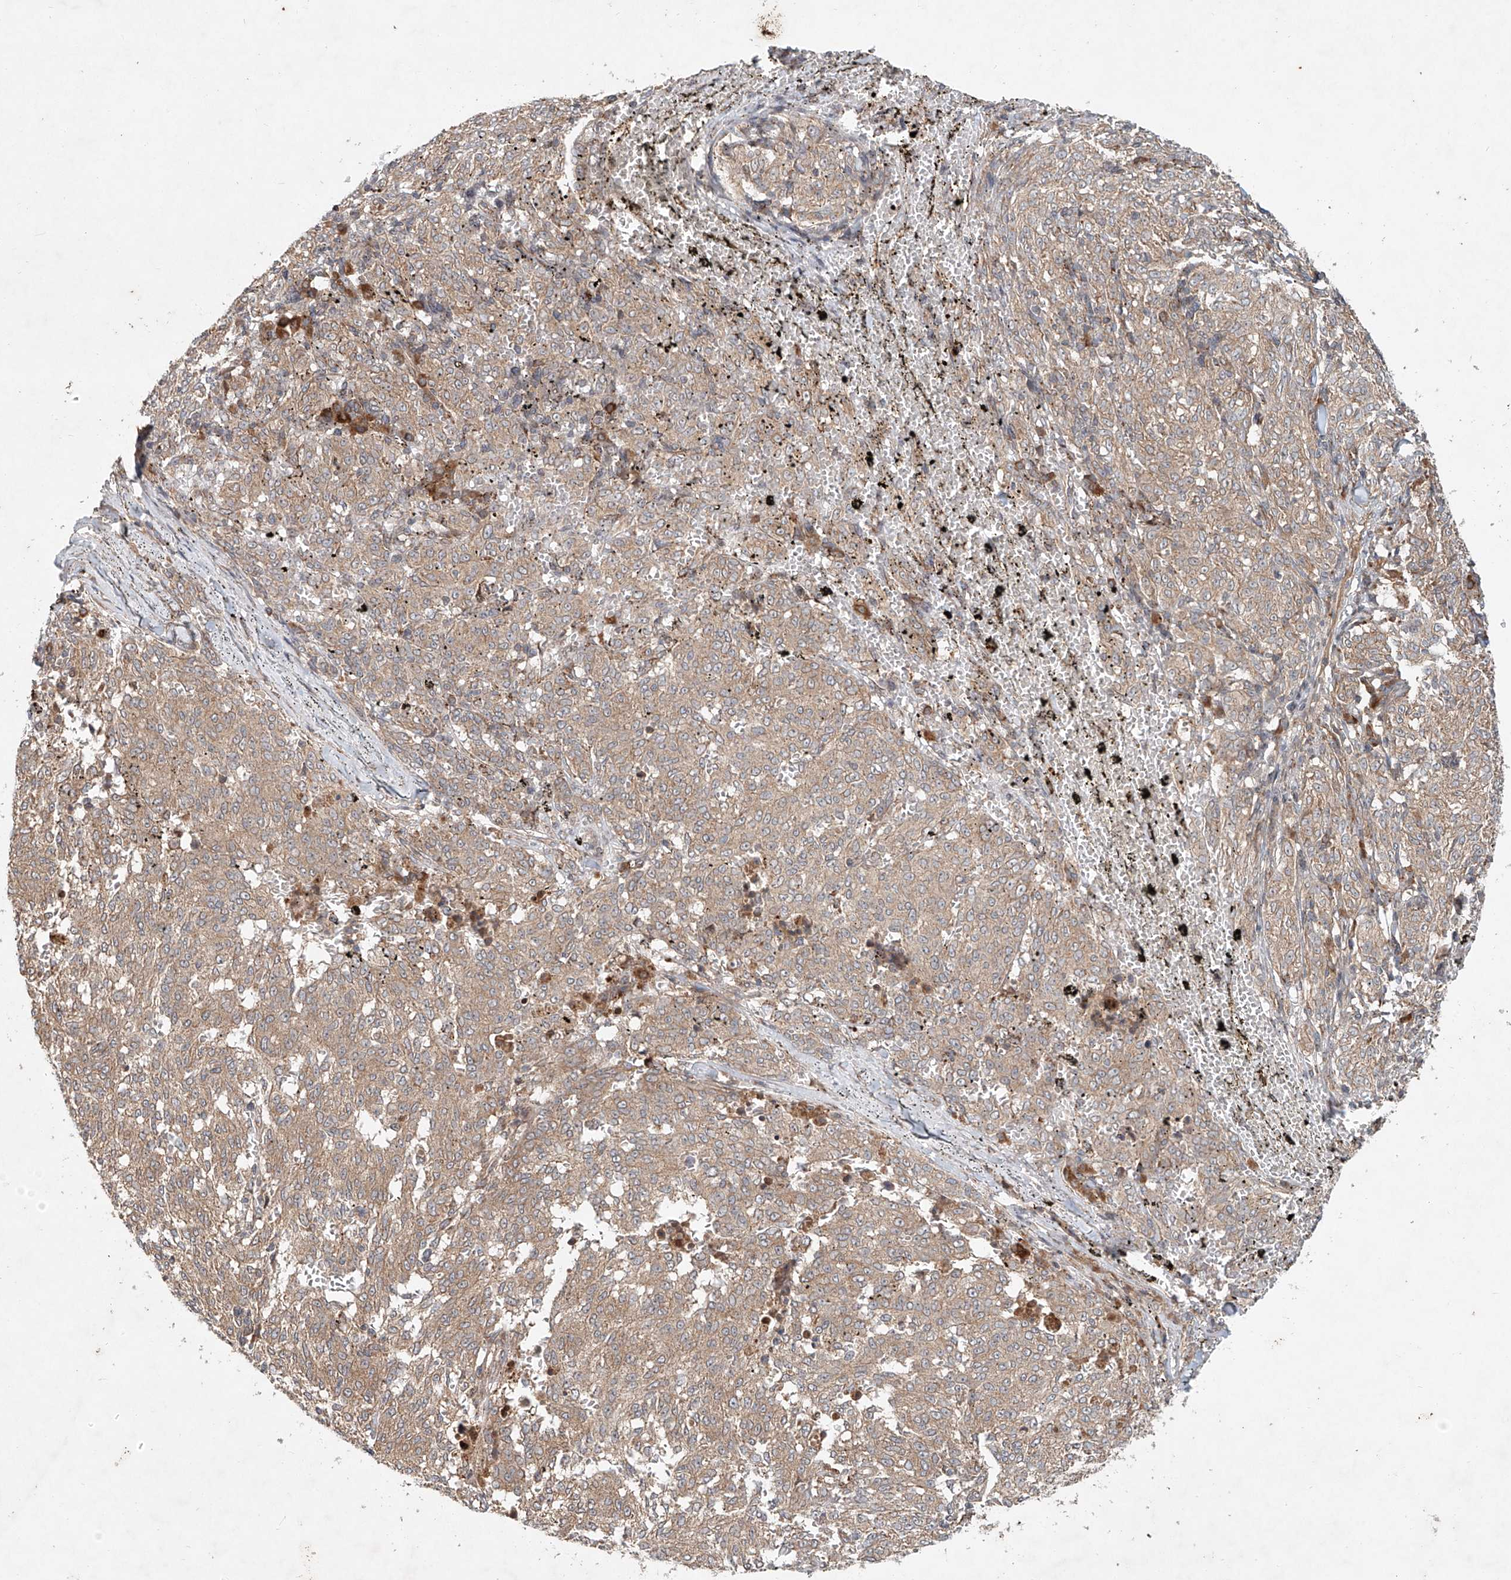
{"staining": {"intensity": "weak", "quantity": ">75%", "location": "cytoplasmic/membranous"}, "tissue": "melanoma", "cell_type": "Tumor cells", "image_type": "cancer", "snomed": [{"axis": "morphology", "description": "Malignant melanoma, NOS"}, {"axis": "topography", "description": "Skin"}], "caption": "There is low levels of weak cytoplasmic/membranous staining in tumor cells of melanoma, as demonstrated by immunohistochemical staining (brown color).", "gene": "IER5", "patient": {"sex": "female", "age": 72}}